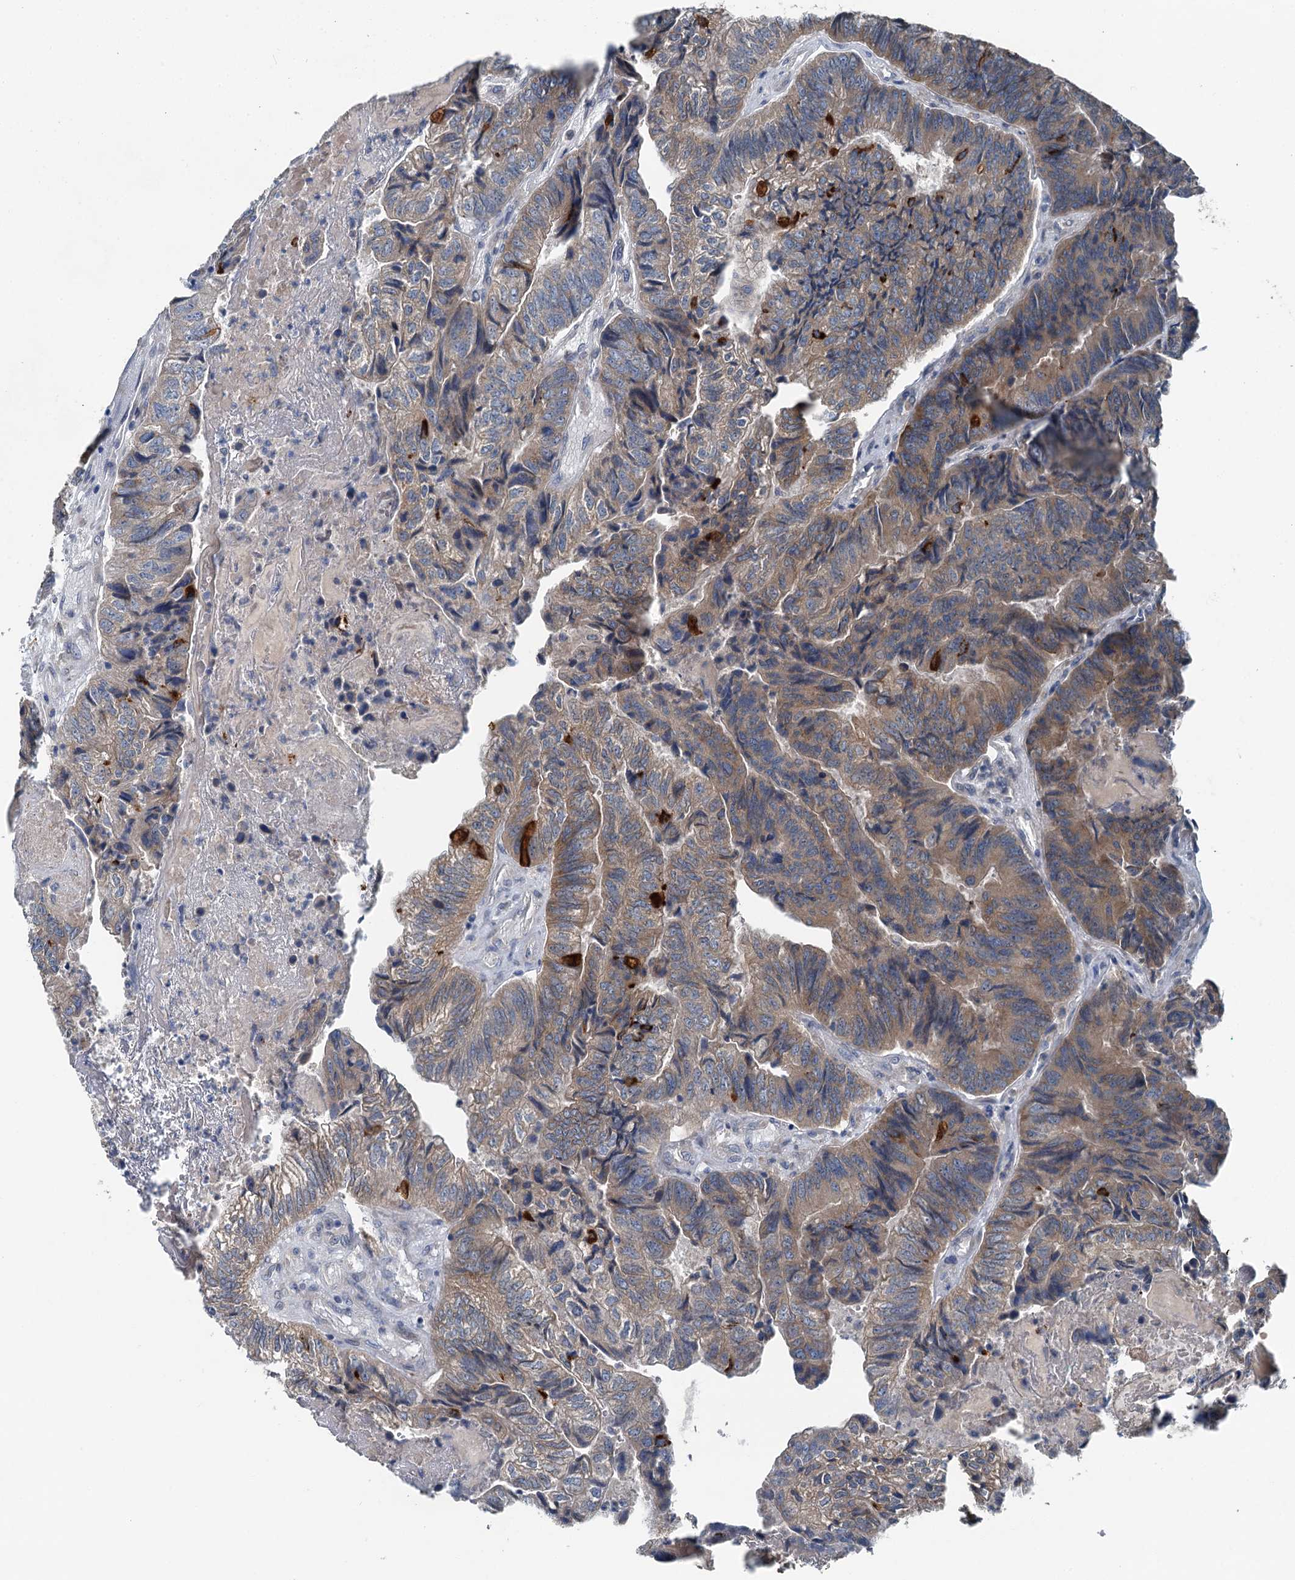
{"staining": {"intensity": "weak", "quantity": "25%-75%", "location": "cytoplasmic/membranous"}, "tissue": "colorectal cancer", "cell_type": "Tumor cells", "image_type": "cancer", "snomed": [{"axis": "morphology", "description": "Adenocarcinoma, NOS"}, {"axis": "topography", "description": "Colon"}], "caption": "Human colorectal cancer (adenocarcinoma) stained with a brown dye demonstrates weak cytoplasmic/membranous positive positivity in about 25%-75% of tumor cells.", "gene": "C6orf120", "patient": {"sex": "female", "age": 67}}